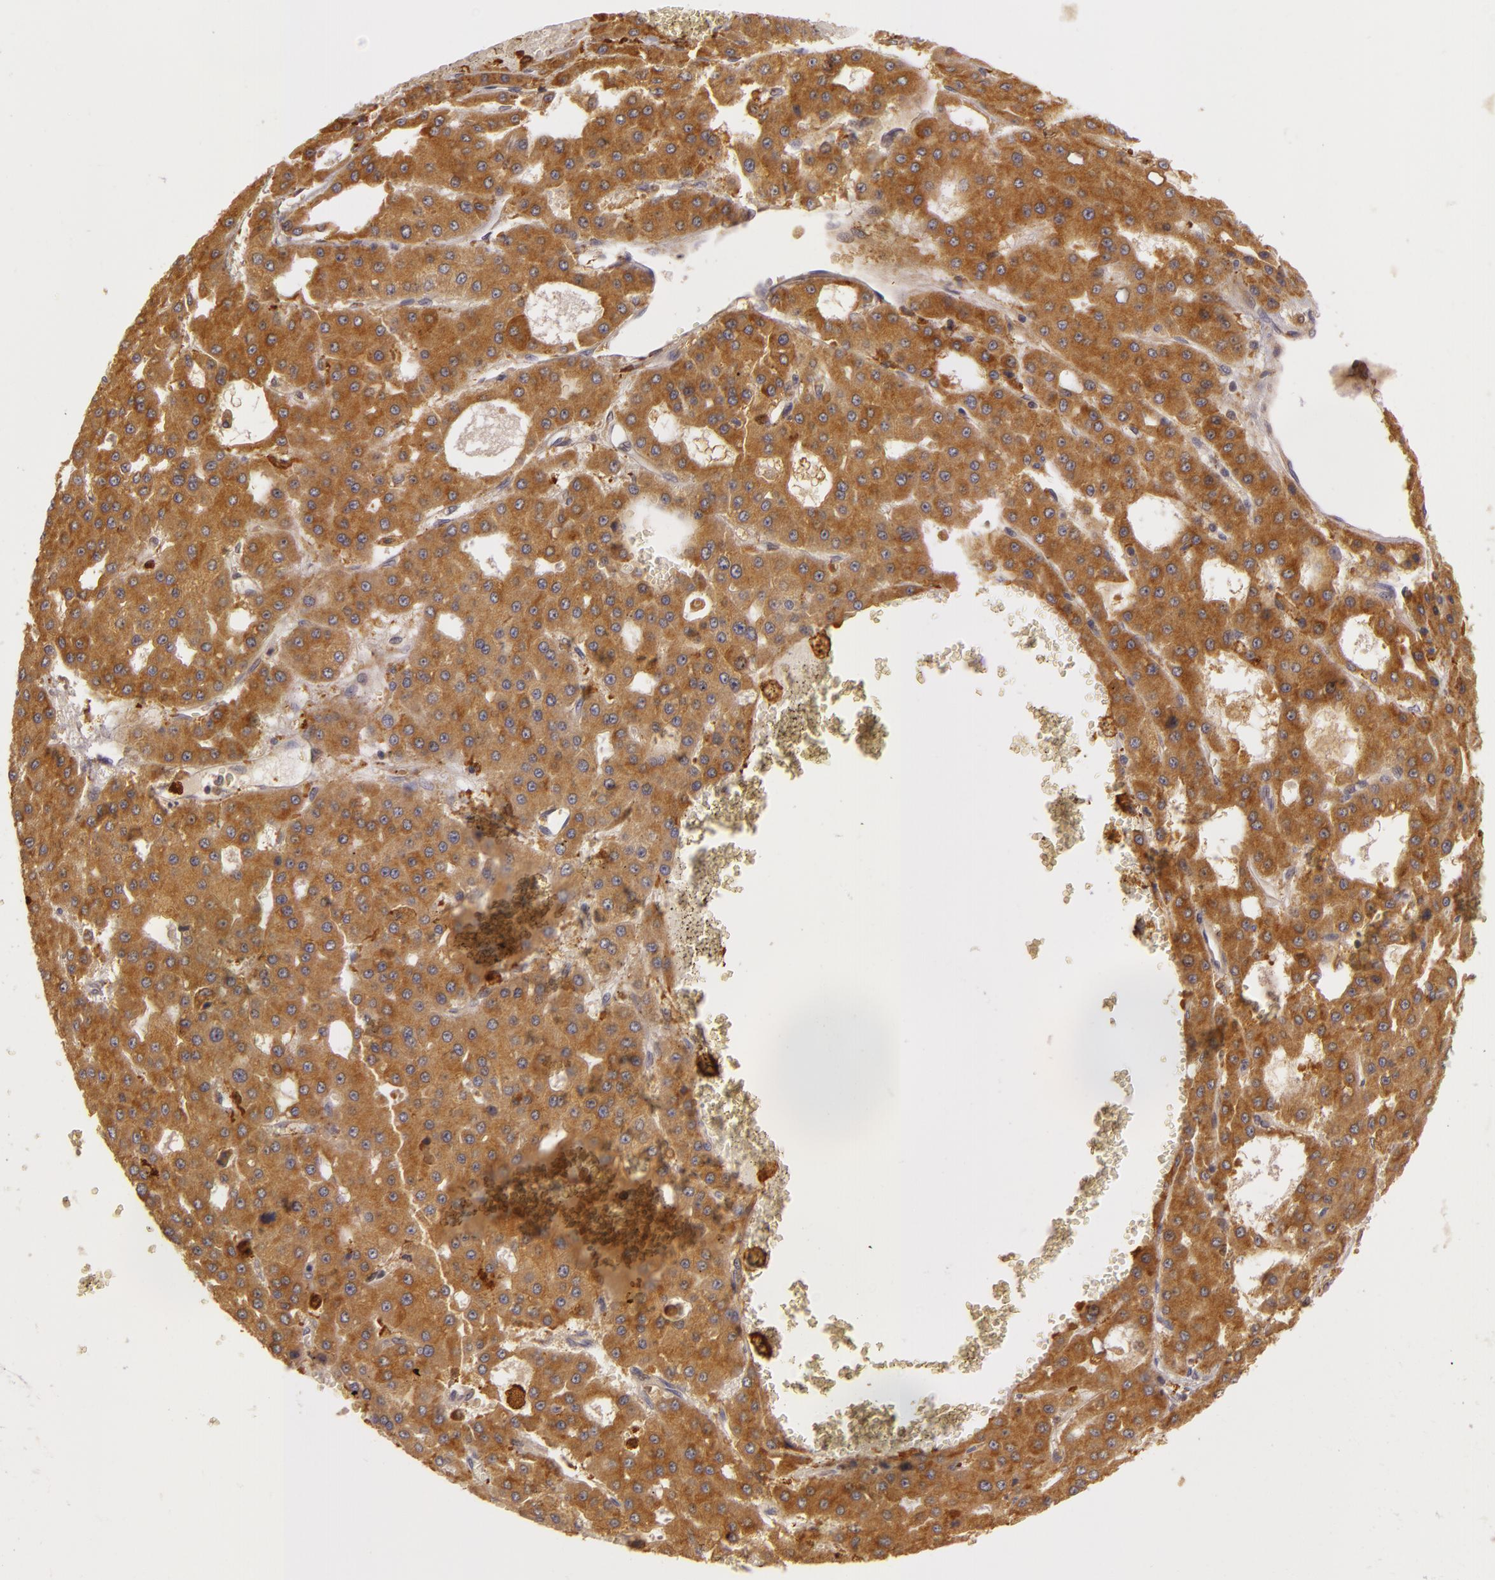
{"staining": {"intensity": "moderate", "quantity": ">75%", "location": "cytoplasmic/membranous"}, "tissue": "liver cancer", "cell_type": "Tumor cells", "image_type": "cancer", "snomed": [{"axis": "morphology", "description": "Carcinoma, Hepatocellular, NOS"}, {"axis": "topography", "description": "Liver"}], "caption": "This histopathology image shows immunohistochemistry (IHC) staining of liver hepatocellular carcinoma, with medium moderate cytoplasmic/membranous positivity in about >75% of tumor cells.", "gene": "PPP1R3F", "patient": {"sex": "male", "age": 47}}